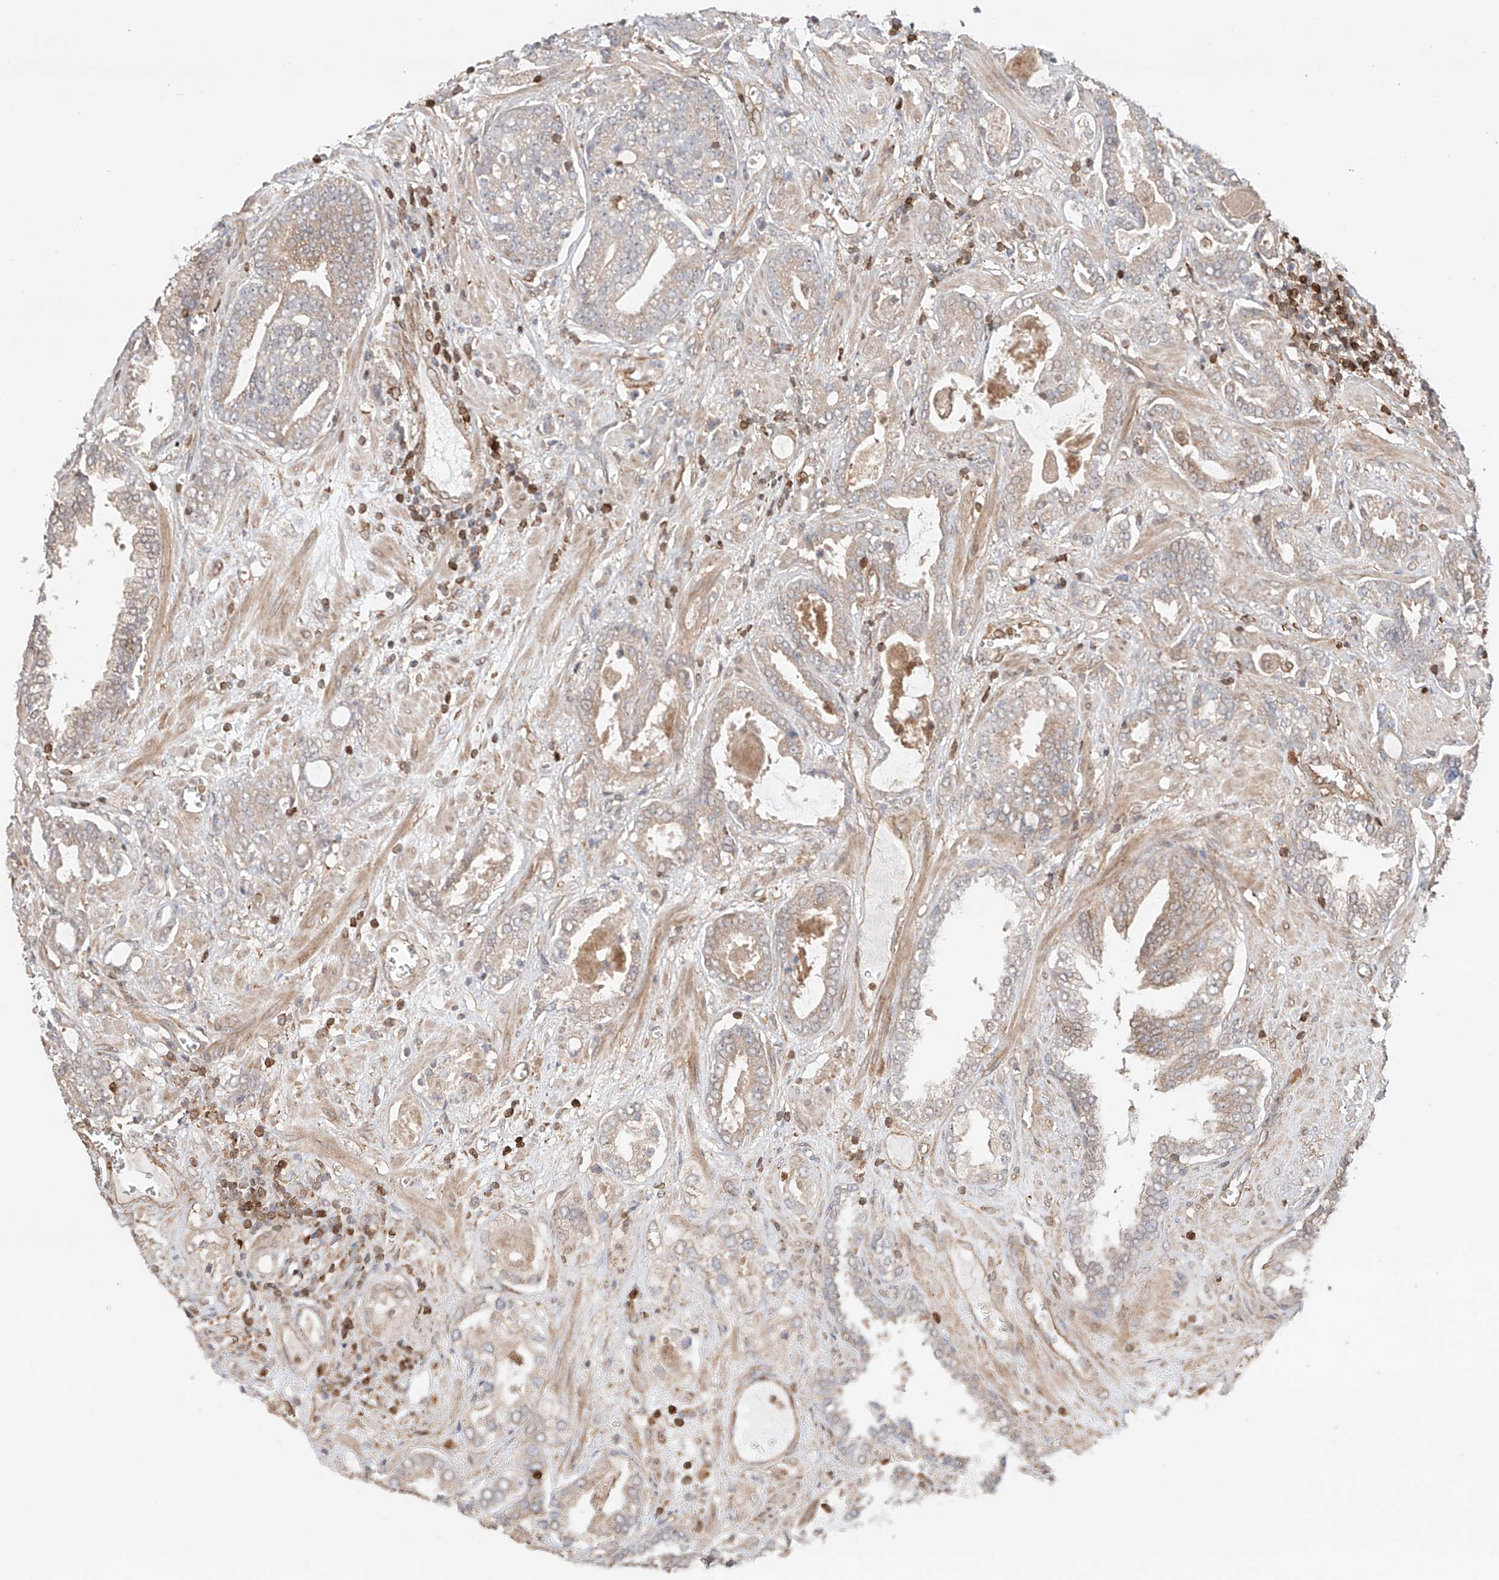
{"staining": {"intensity": "weak", "quantity": "<25%", "location": "cytoplasmic/membranous"}, "tissue": "prostate cancer", "cell_type": "Tumor cells", "image_type": "cancer", "snomed": [{"axis": "morphology", "description": "Adenocarcinoma, High grade"}, {"axis": "topography", "description": "Prostate and seminal vesicle, NOS"}], "caption": "The photomicrograph demonstrates no staining of tumor cells in prostate high-grade adenocarcinoma.", "gene": "IGSF22", "patient": {"sex": "male", "age": 67}}